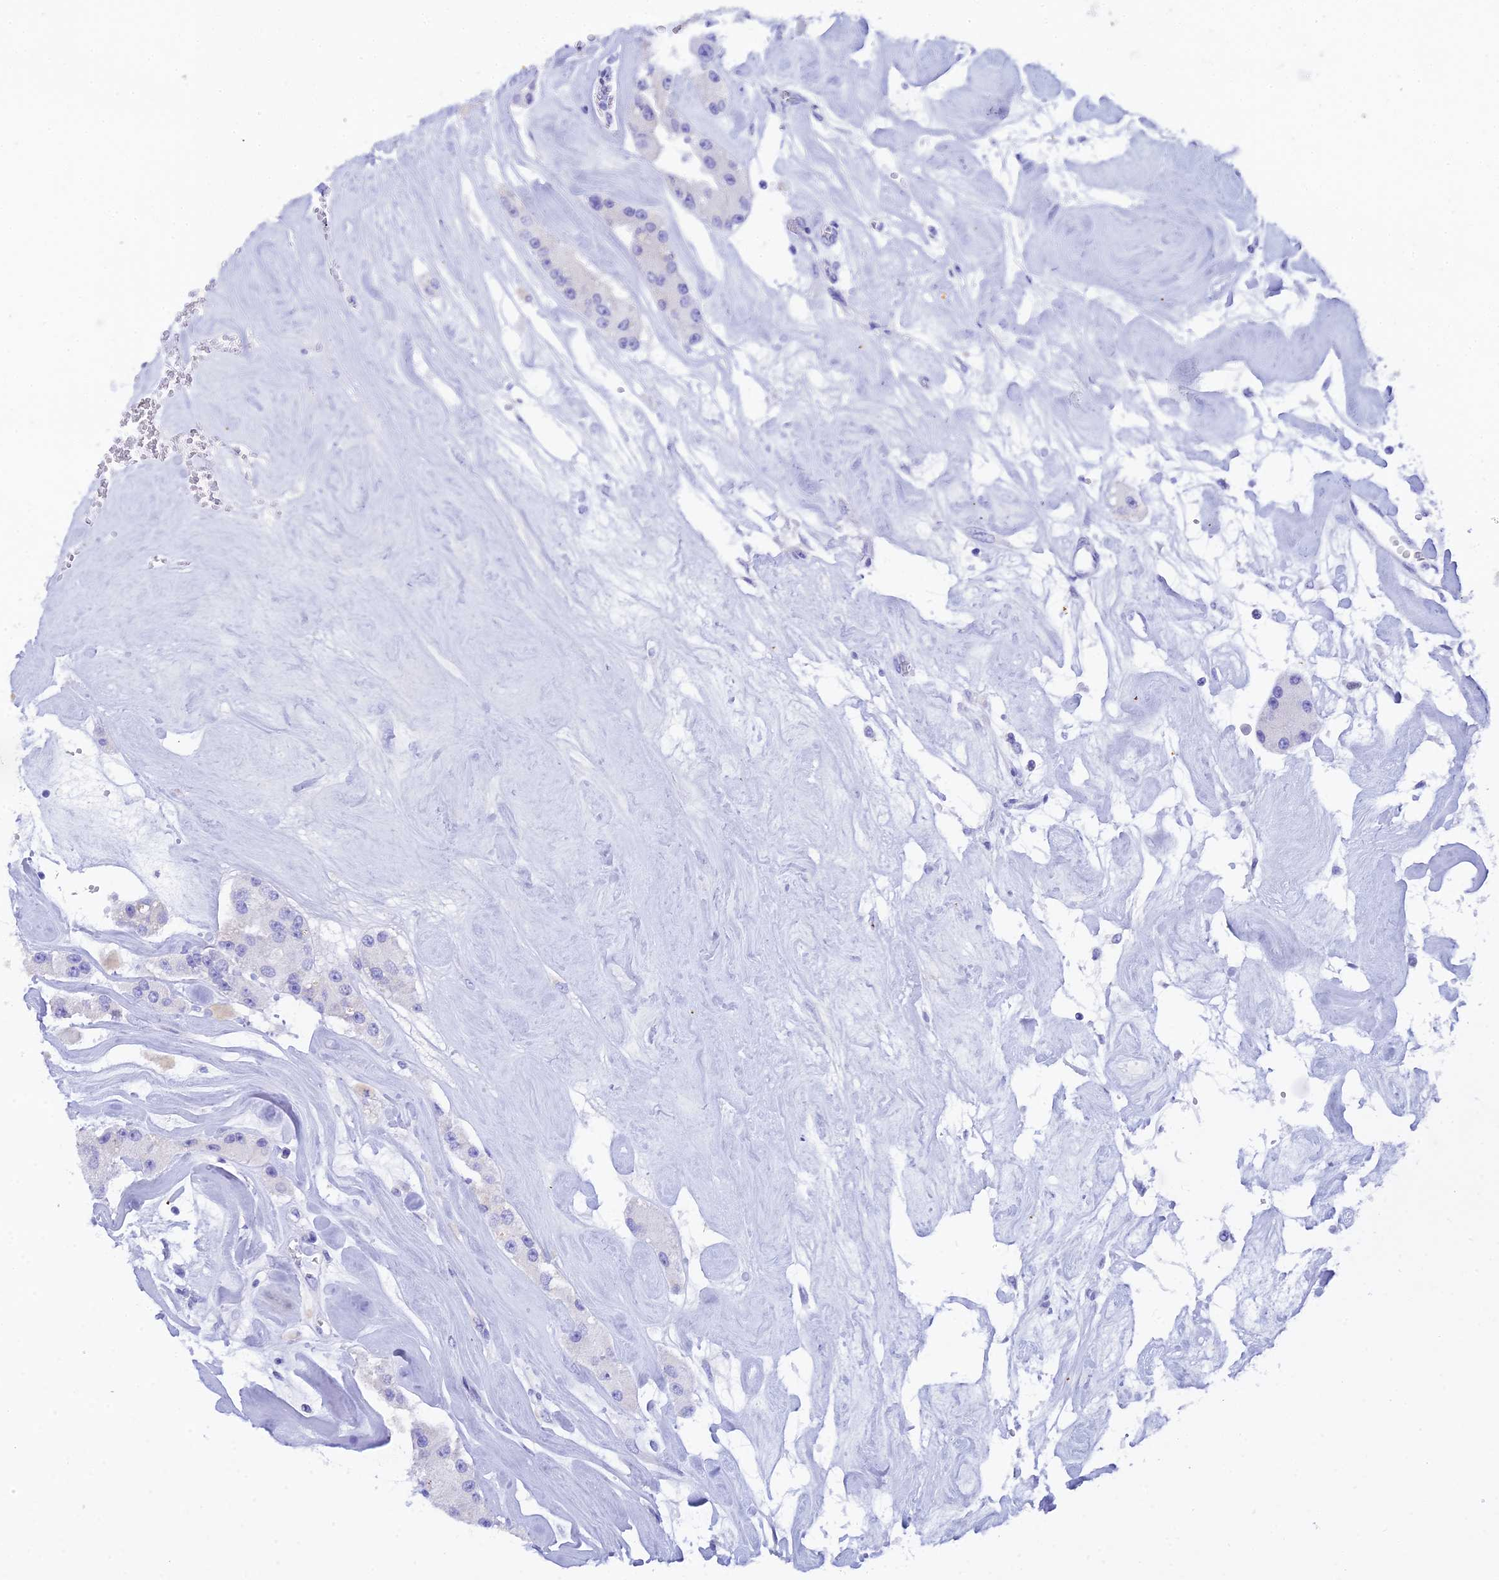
{"staining": {"intensity": "negative", "quantity": "none", "location": "none"}, "tissue": "carcinoid", "cell_type": "Tumor cells", "image_type": "cancer", "snomed": [{"axis": "morphology", "description": "Carcinoid, malignant, NOS"}, {"axis": "topography", "description": "Pancreas"}], "caption": "This is a photomicrograph of IHC staining of carcinoid, which shows no expression in tumor cells. Brightfield microscopy of IHC stained with DAB (3,3'-diaminobenzidine) (brown) and hematoxylin (blue), captured at high magnification.", "gene": "REG1A", "patient": {"sex": "male", "age": 41}}